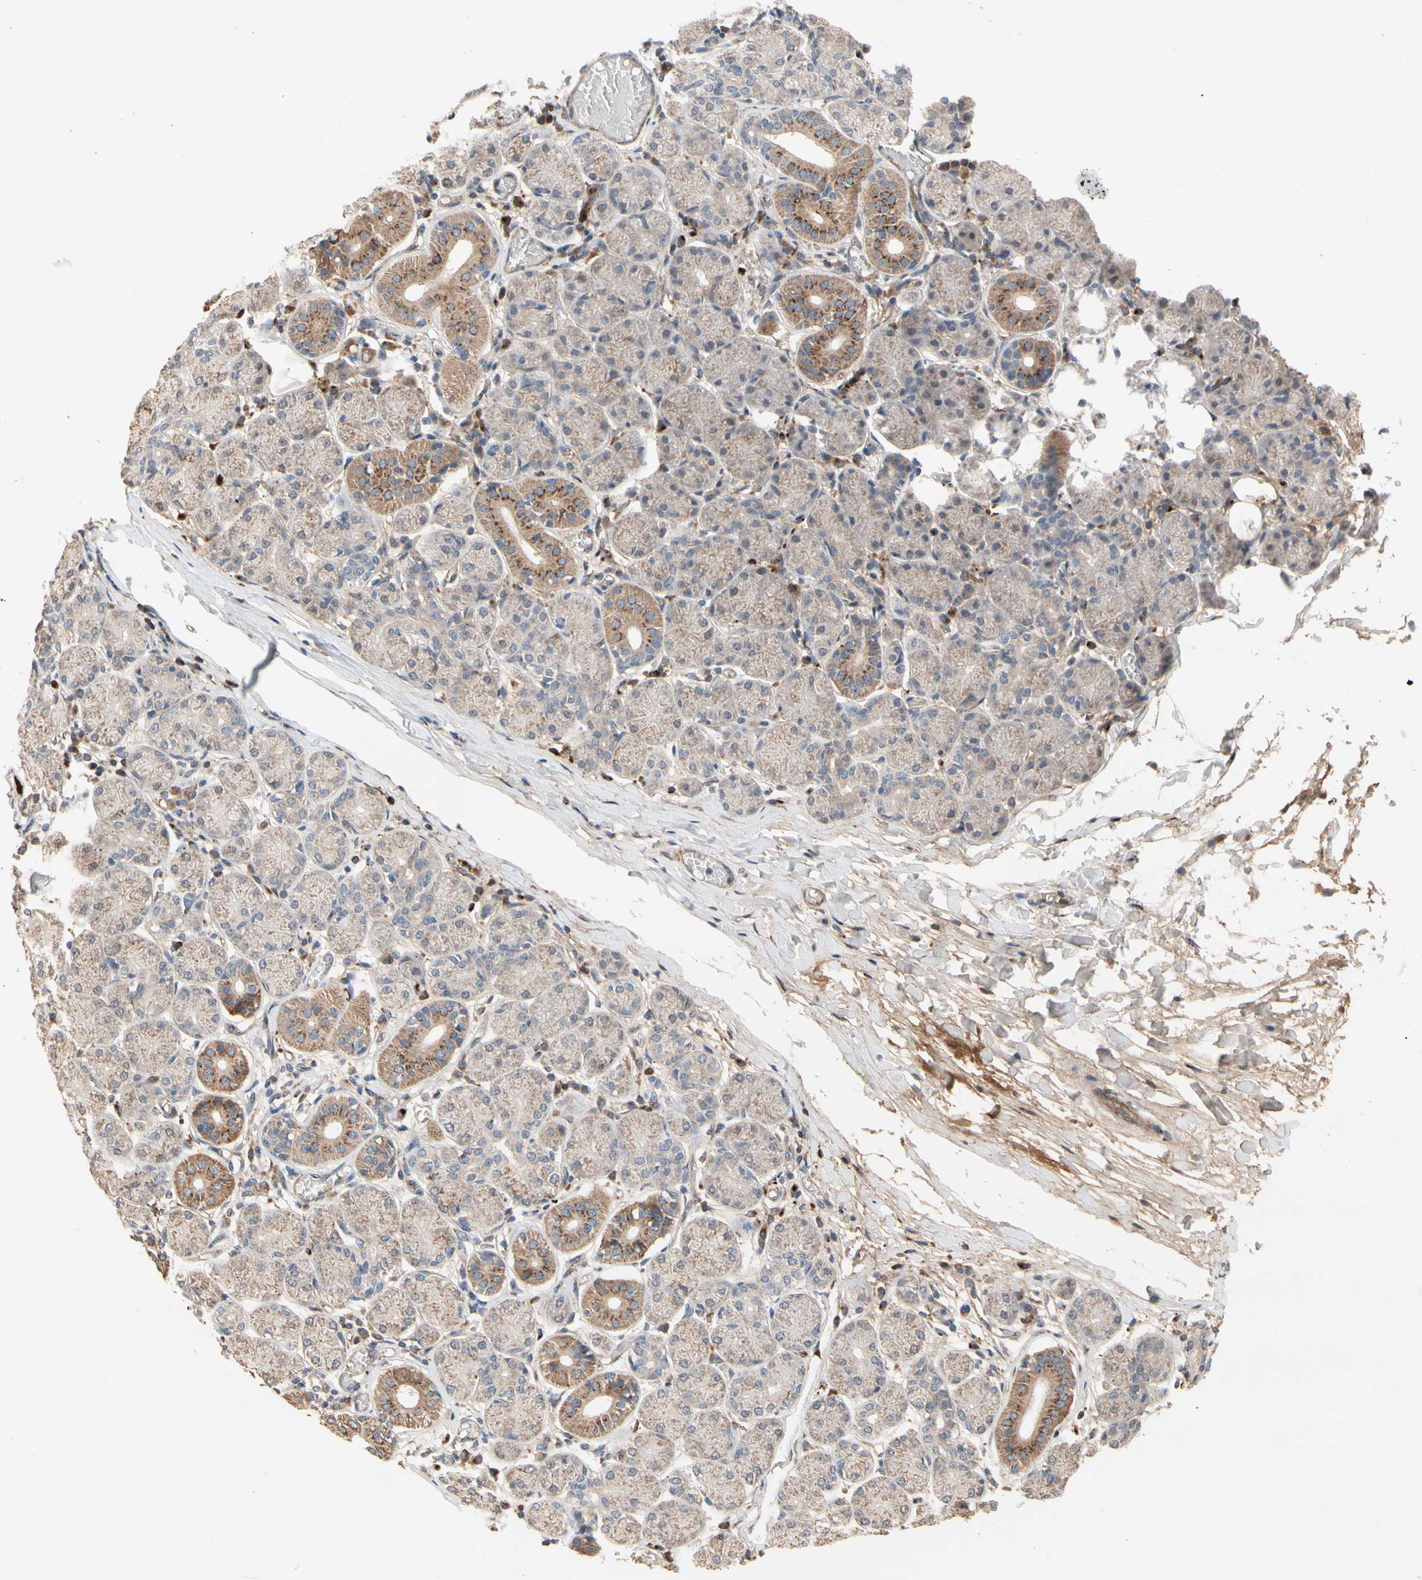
{"staining": {"intensity": "moderate", "quantity": "<25%", "location": "cytoplasmic/membranous"}, "tissue": "salivary gland", "cell_type": "Glandular cells", "image_type": "normal", "snomed": [{"axis": "morphology", "description": "Normal tissue, NOS"}, {"axis": "topography", "description": "Salivary gland"}], "caption": "Salivary gland stained with a brown dye shows moderate cytoplasmic/membranous positive expression in about <25% of glandular cells.", "gene": "GCK", "patient": {"sex": "female", "age": 24}}